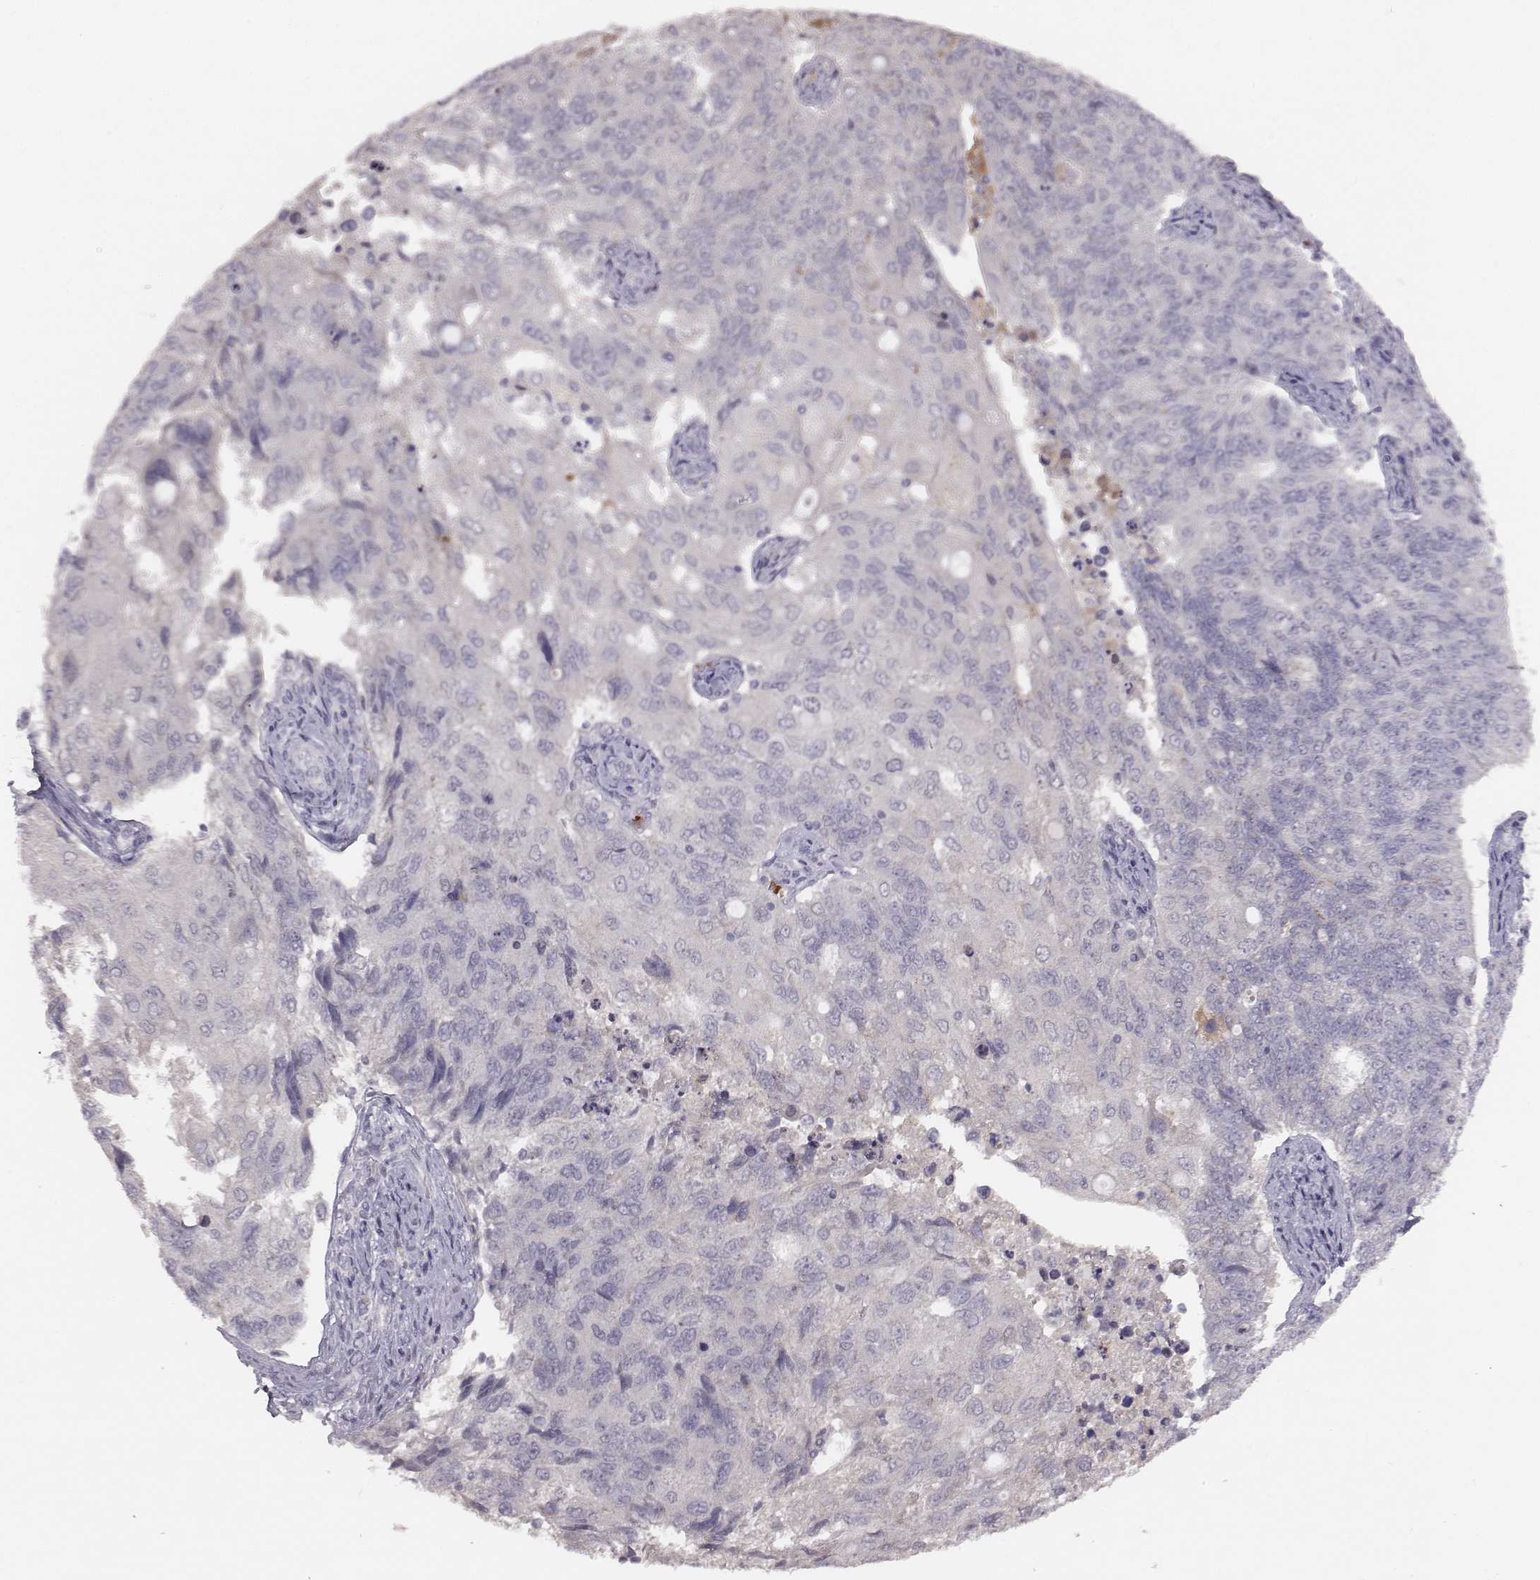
{"staining": {"intensity": "negative", "quantity": "none", "location": "none"}, "tissue": "endometrial cancer", "cell_type": "Tumor cells", "image_type": "cancer", "snomed": [{"axis": "morphology", "description": "Adenocarcinoma, NOS"}, {"axis": "topography", "description": "Endometrium"}], "caption": "Endometrial adenocarcinoma was stained to show a protein in brown. There is no significant staining in tumor cells.", "gene": "SLC22A6", "patient": {"sex": "female", "age": 43}}